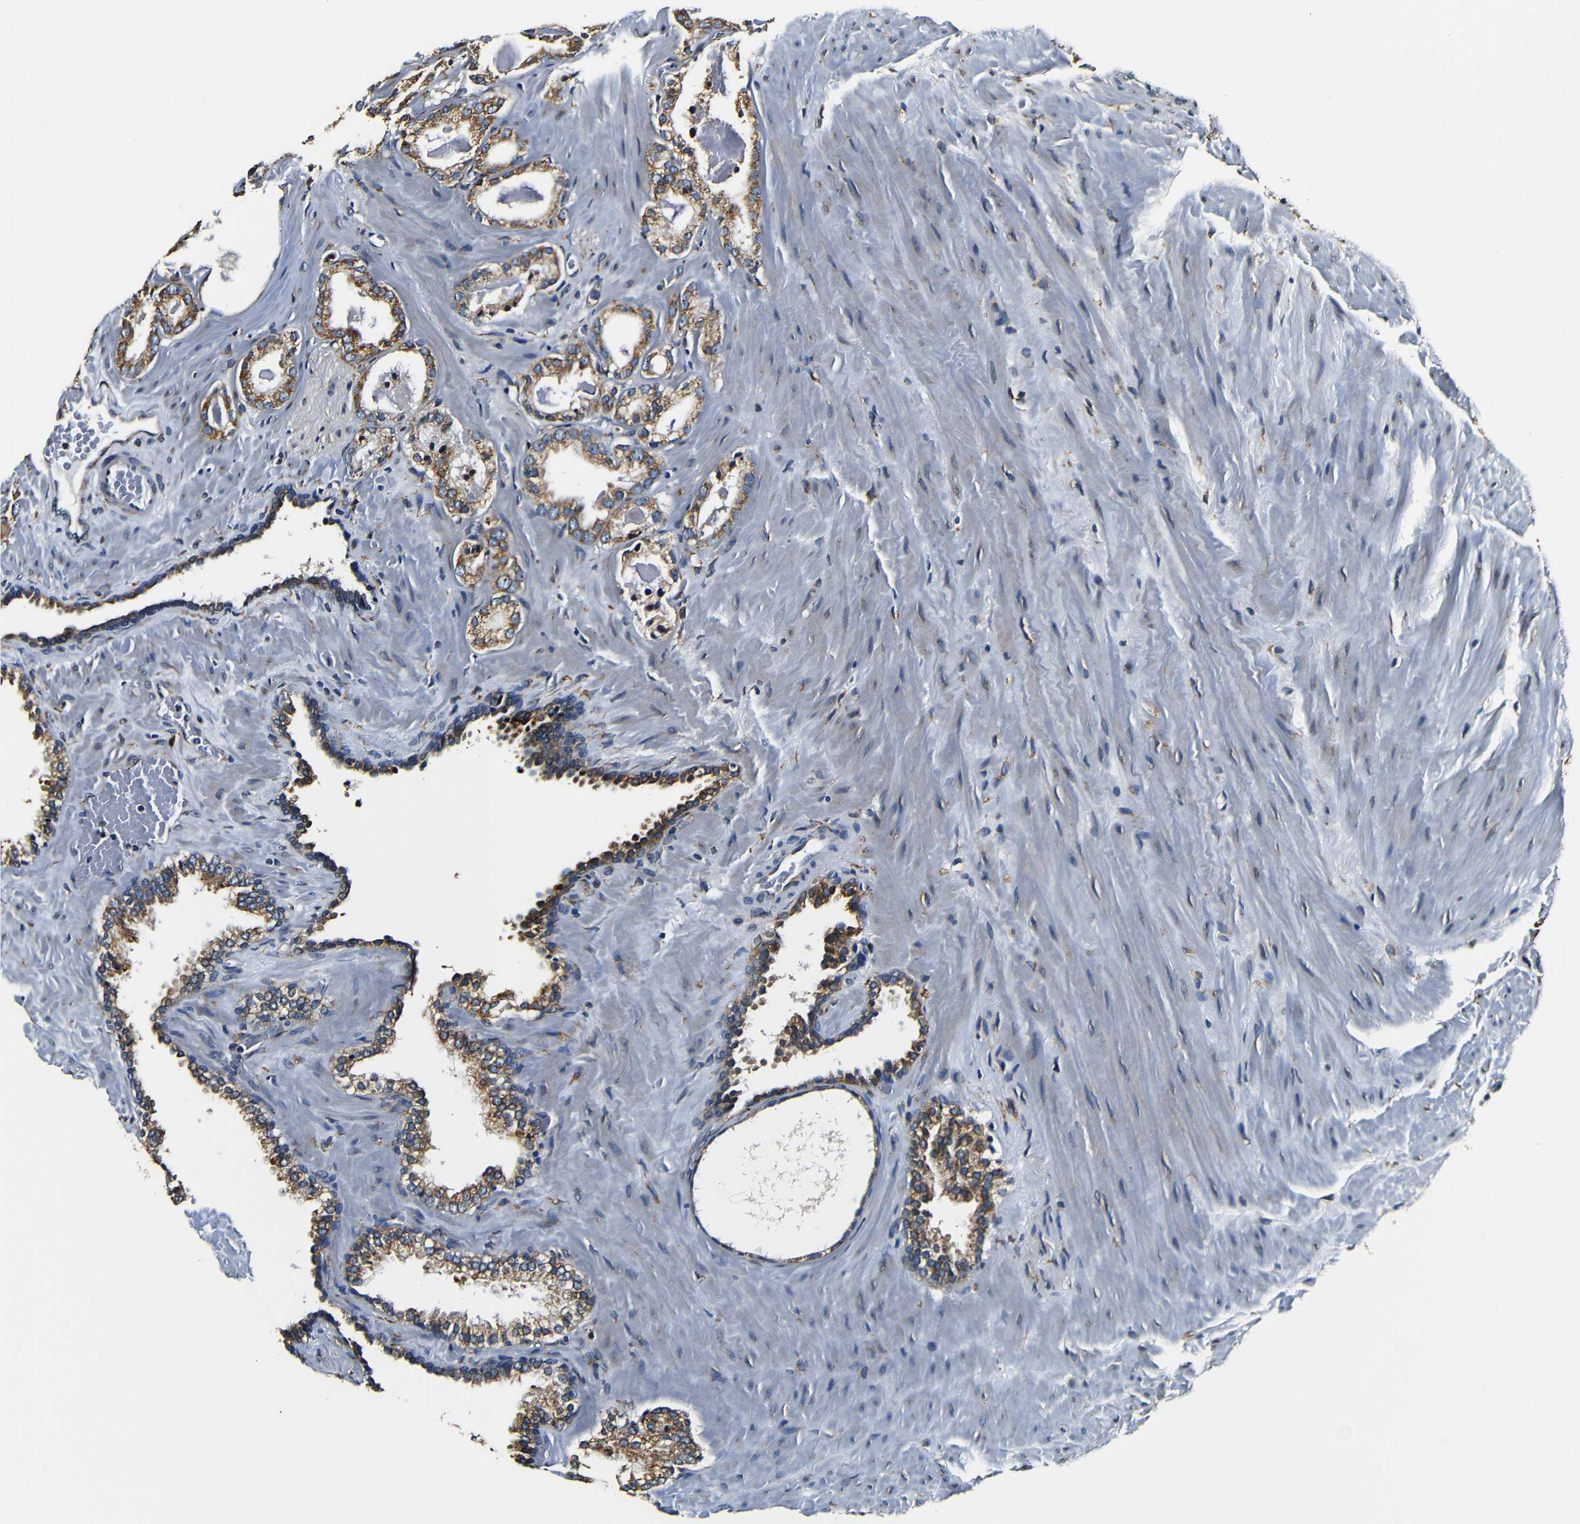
{"staining": {"intensity": "moderate", "quantity": ">75%", "location": "cytoplasmic/membranous"}, "tissue": "prostate cancer", "cell_type": "Tumor cells", "image_type": "cancer", "snomed": [{"axis": "morphology", "description": "Adenocarcinoma, High grade"}, {"axis": "topography", "description": "Prostate"}], "caption": "Prostate cancer (high-grade adenocarcinoma) stained for a protein displays moderate cytoplasmic/membranous positivity in tumor cells.", "gene": "RRBP1", "patient": {"sex": "male", "age": 64}}